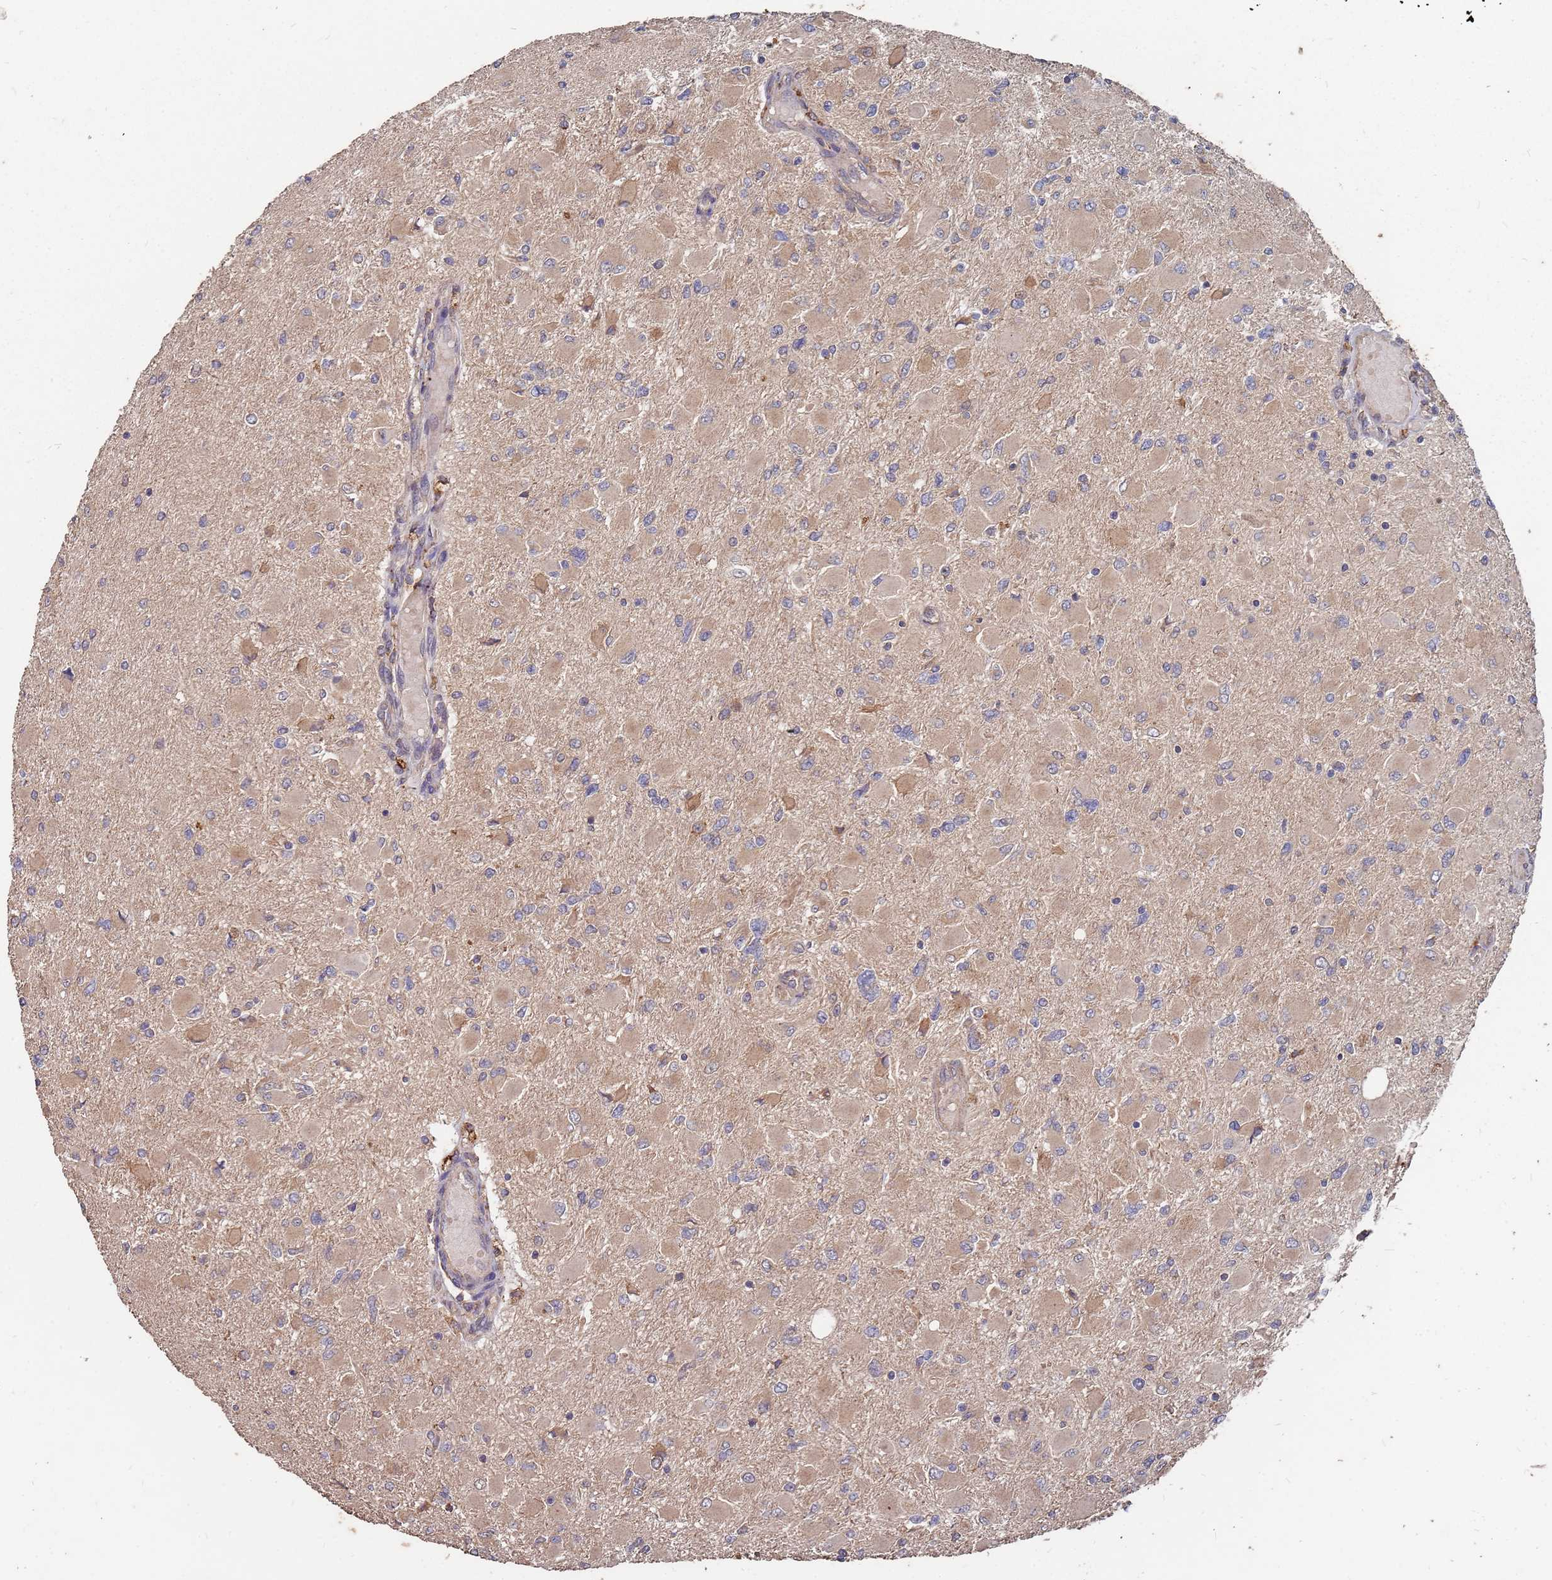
{"staining": {"intensity": "moderate", "quantity": "<25%", "location": "cytoplasmic/membranous"}, "tissue": "glioma", "cell_type": "Tumor cells", "image_type": "cancer", "snomed": [{"axis": "morphology", "description": "Glioma, malignant, High grade"}, {"axis": "topography", "description": "Cerebral cortex"}], "caption": "Malignant glioma (high-grade) stained with a brown dye displays moderate cytoplasmic/membranous positive expression in about <25% of tumor cells.", "gene": "ATG5", "patient": {"sex": "female", "age": 36}}